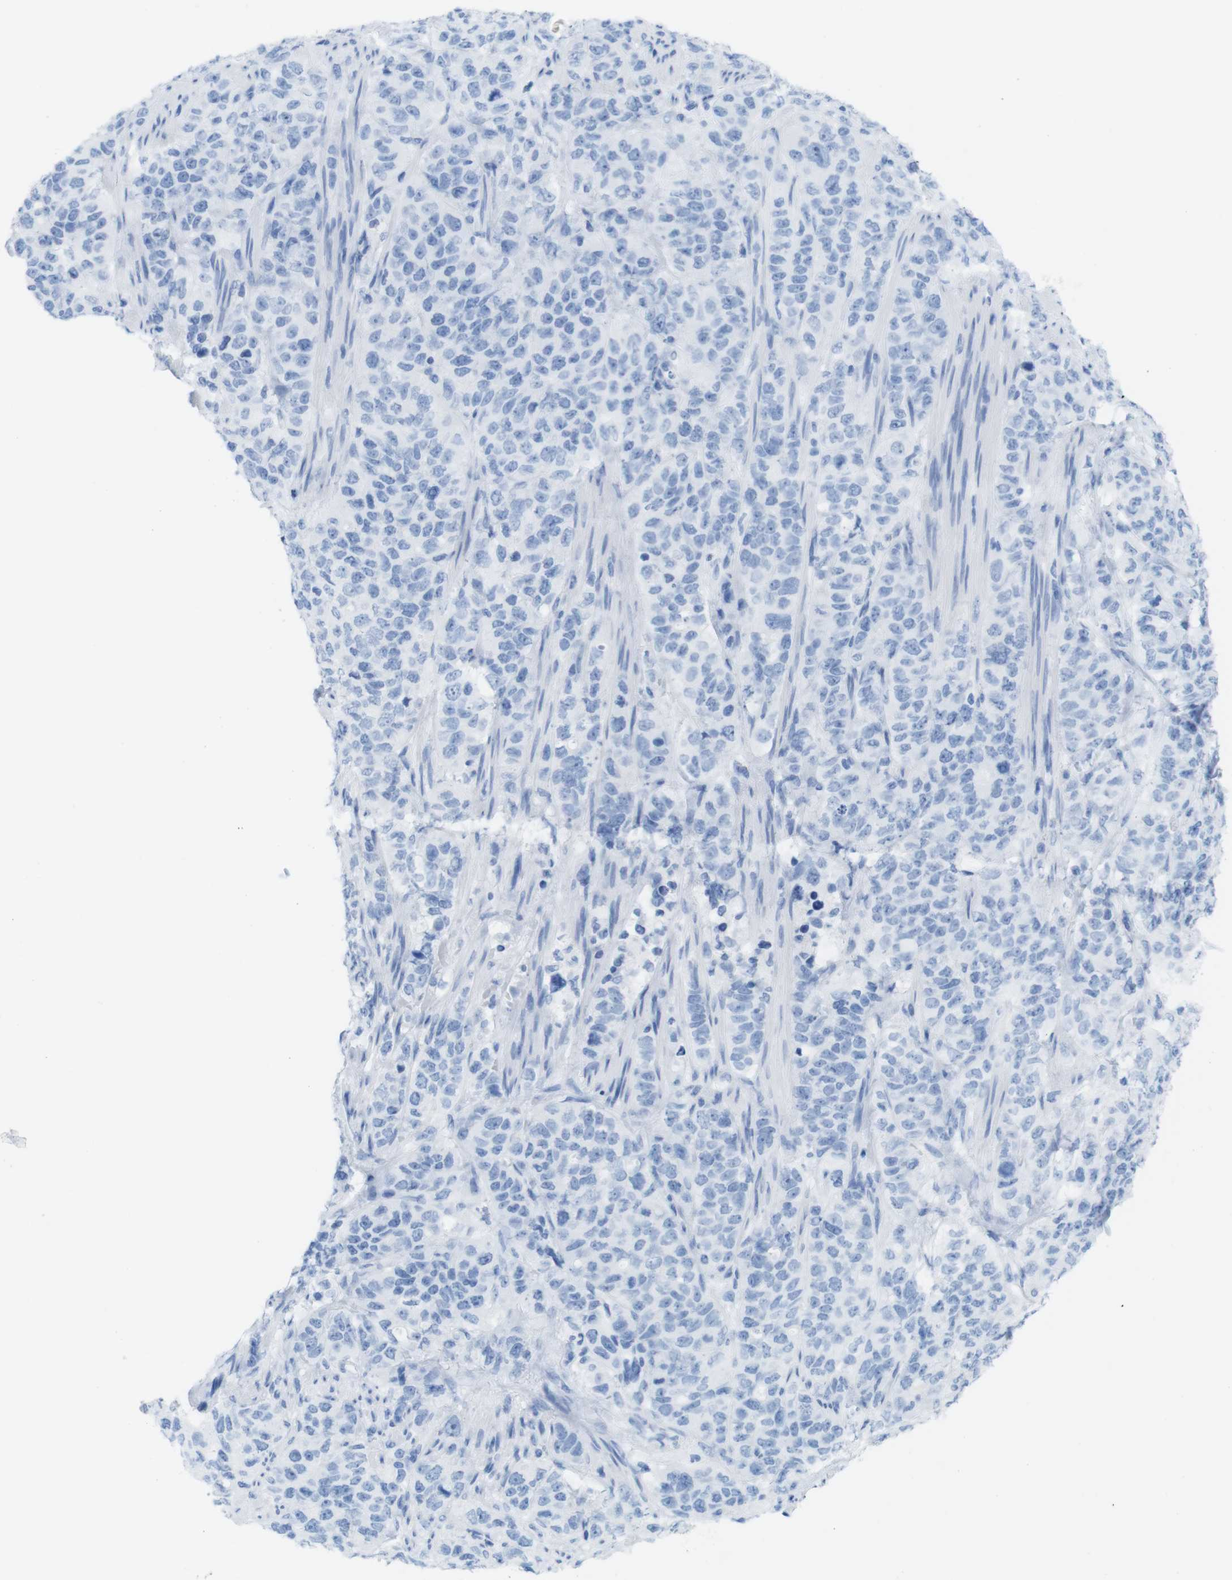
{"staining": {"intensity": "negative", "quantity": "none", "location": "none"}, "tissue": "stomach cancer", "cell_type": "Tumor cells", "image_type": "cancer", "snomed": [{"axis": "morphology", "description": "Adenocarcinoma, NOS"}, {"axis": "topography", "description": "Stomach"}], "caption": "IHC image of neoplastic tissue: adenocarcinoma (stomach) stained with DAB (3,3'-diaminobenzidine) demonstrates no significant protein expression in tumor cells.", "gene": "MYH7", "patient": {"sex": "male", "age": 48}}